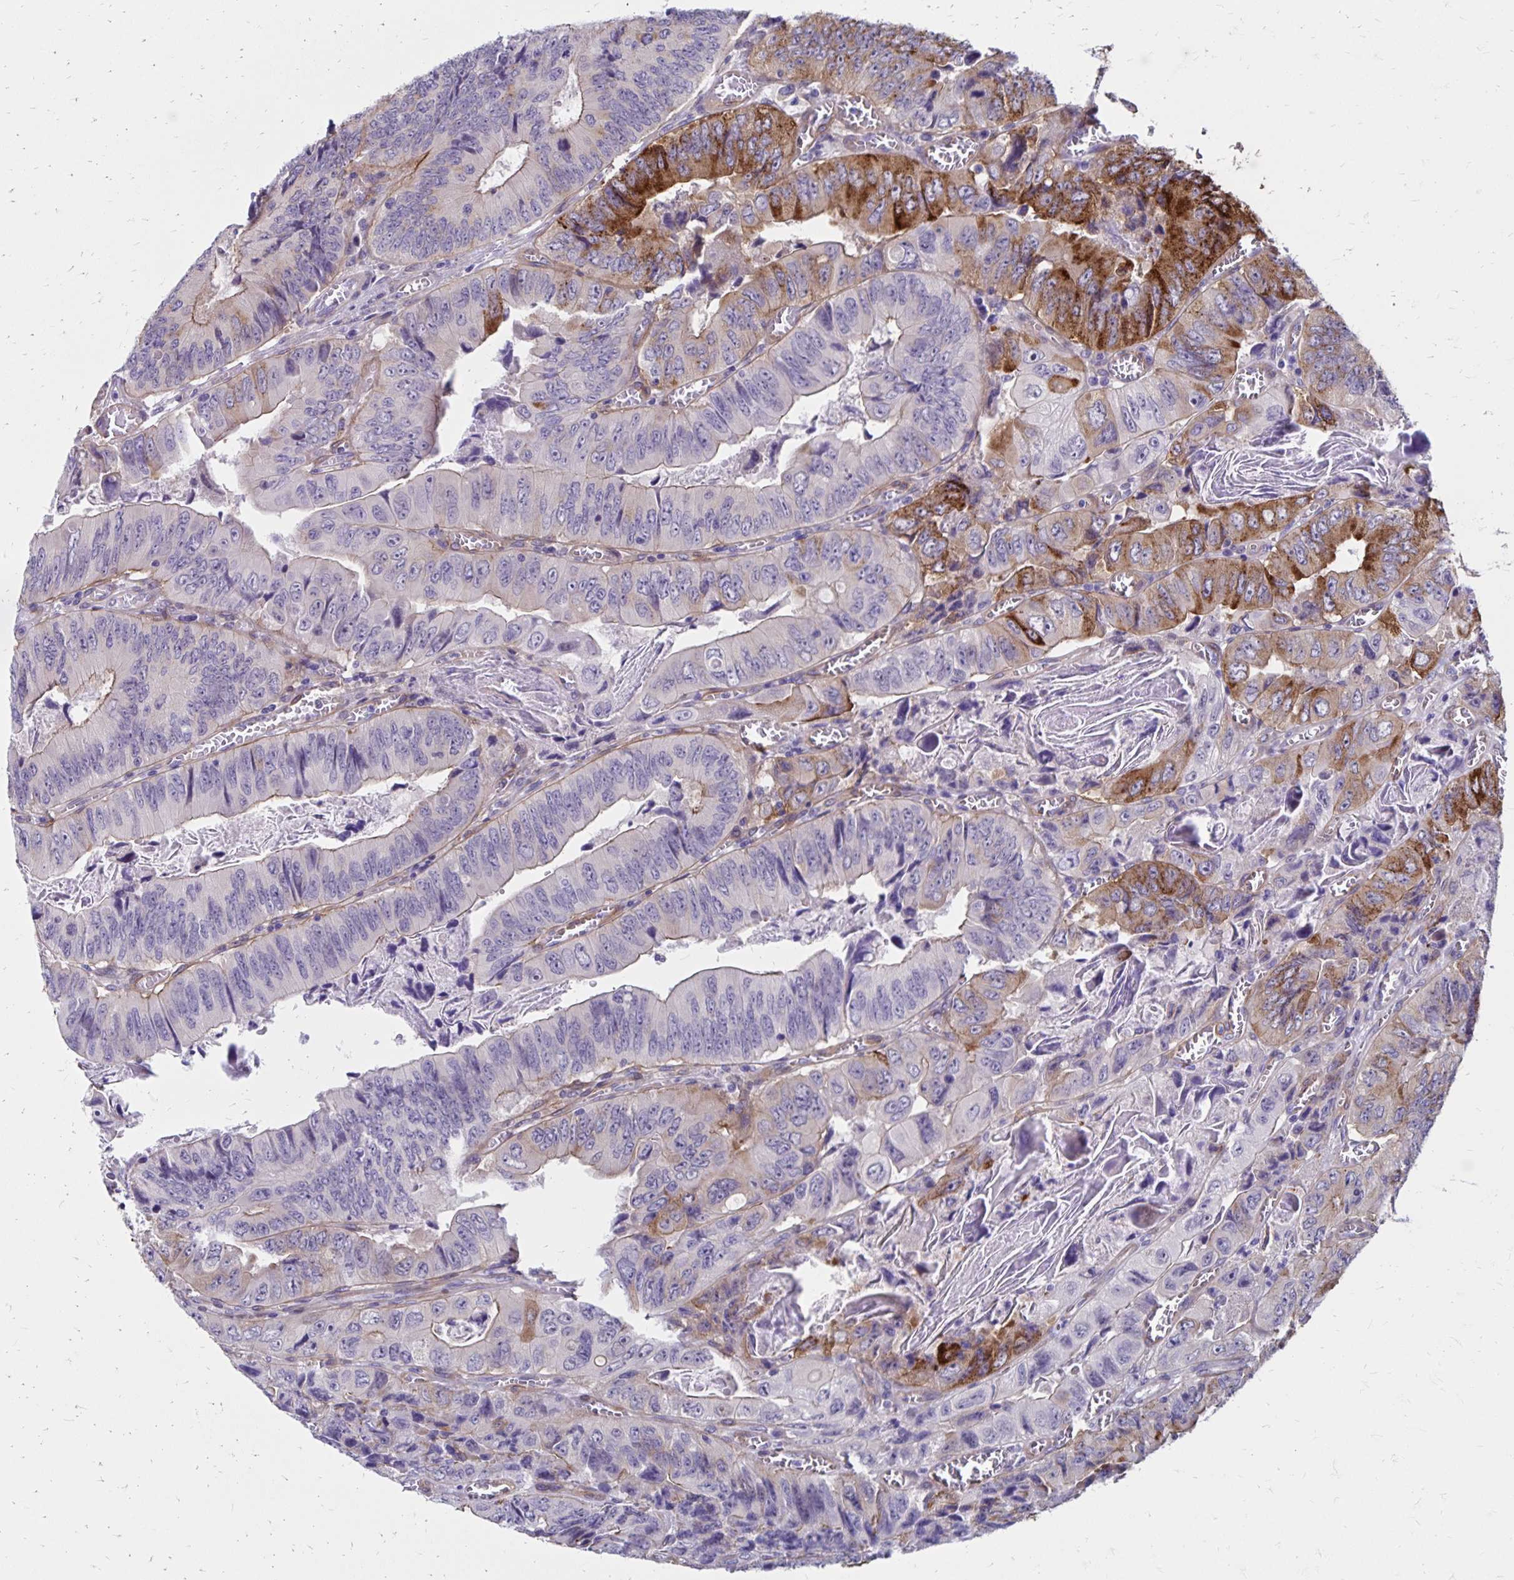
{"staining": {"intensity": "moderate", "quantity": "25%-75%", "location": "cytoplasmic/membranous"}, "tissue": "colorectal cancer", "cell_type": "Tumor cells", "image_type": "cancer", "snomed": [{"axis": "morphology", "description": "Adenocarcinoma, NOS"}, {"axis": "topography", "description": "Colon"}], "caption": "Adenocarcinoma (colorectal) stained with a protein marker exhibits moderate staining in tumor cells.", "gene": "TNS3", "patient": {"sex": "female", "age": 84}}